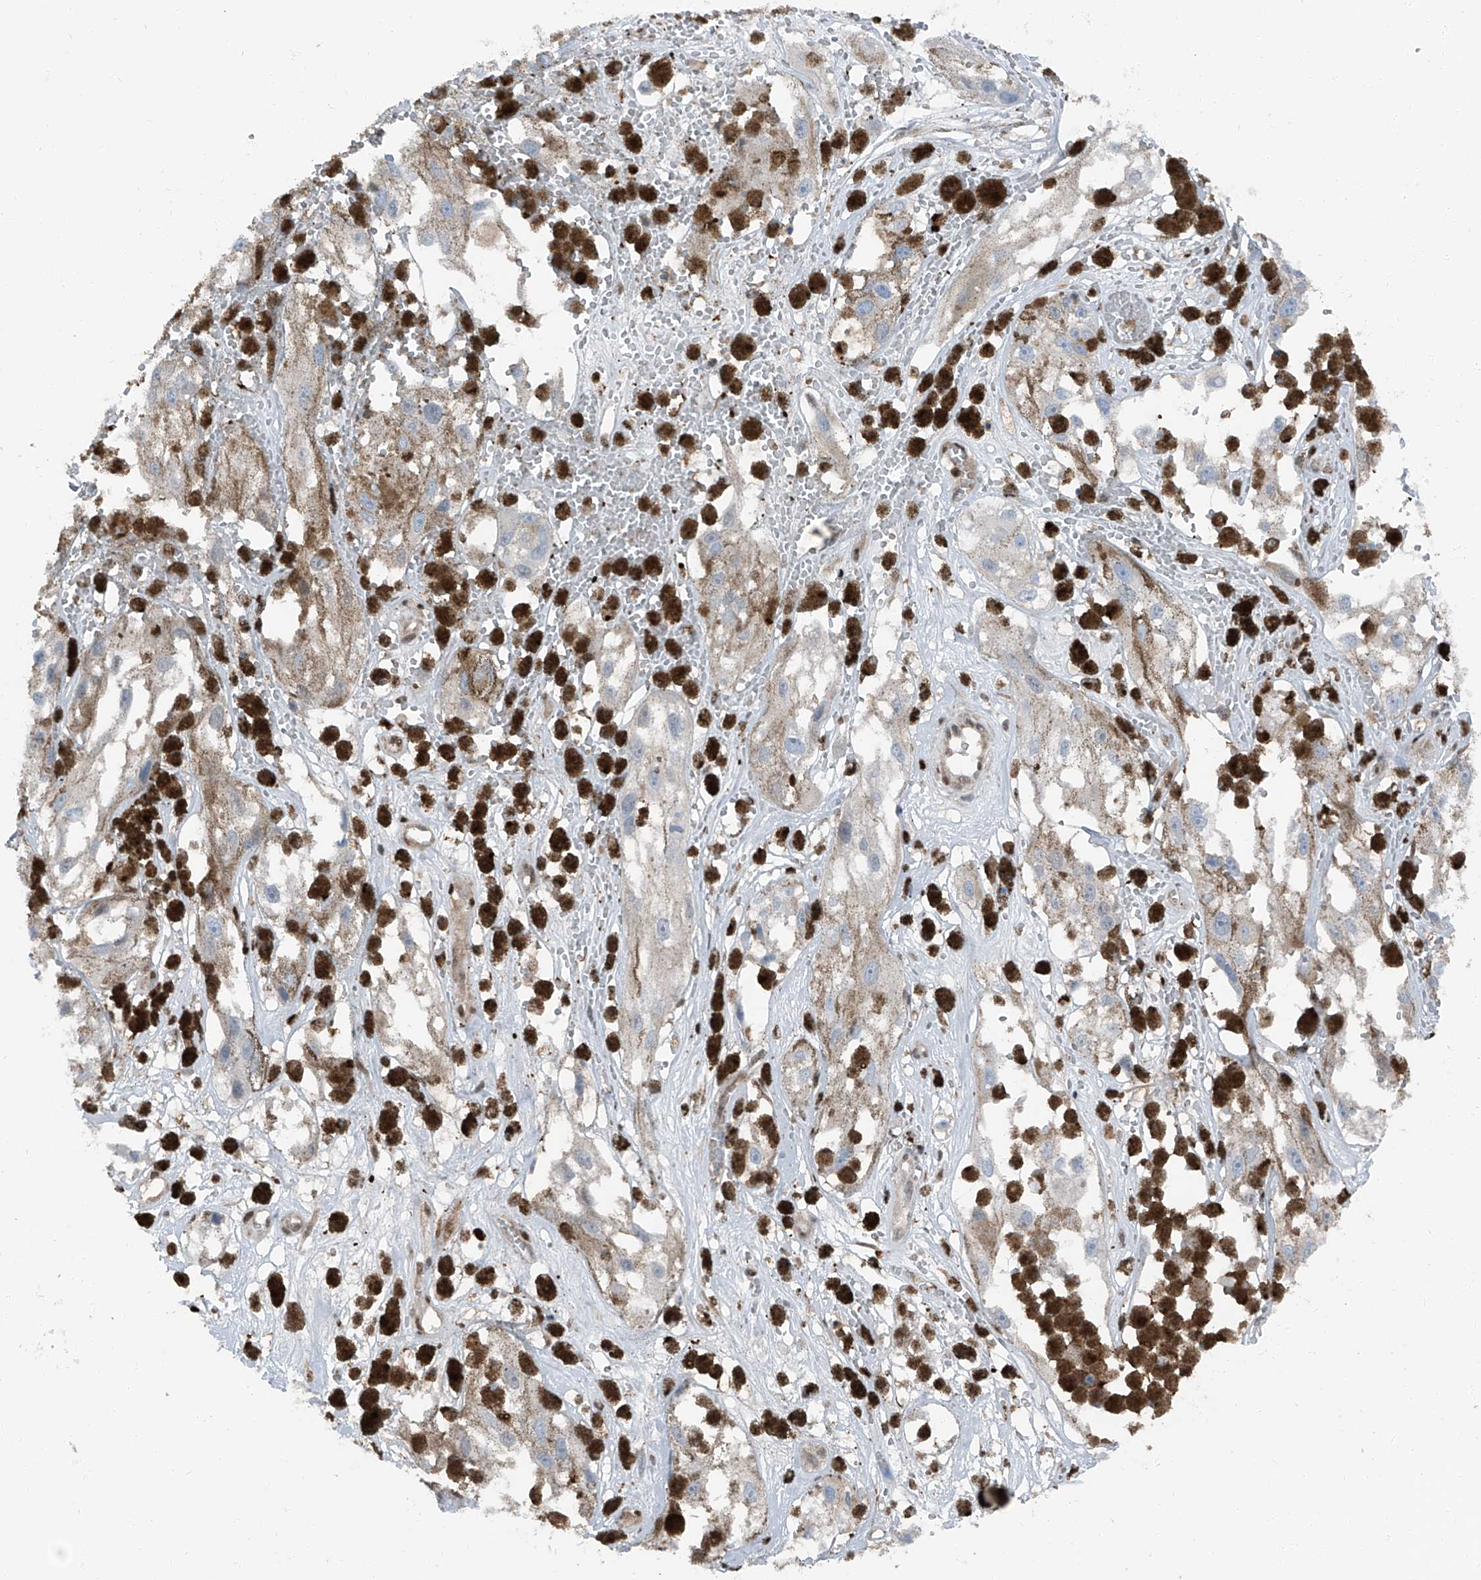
{"staining": {"intensity": "negative", "quantity": "none", "location": "none"}, "tissue": "melanoma", "cell_type": "Tumor cells", "image_type": "cancer", "snomed": [{"axis": "morphology", "description": "Malignant melanoma, NOS"}, {"axis": "topography", "description": "Skin"}], "caption": "Melanoma was stained to show a protein in brown. There is no significant staining in tumor cells. (Stains: DAB immunohistochemistry with hematoxylin counter stain, Microscopy: brightfield microscopy at high magnification).", "gene": "PSMB10", "patient": {"sex": "male", "age": 88}}